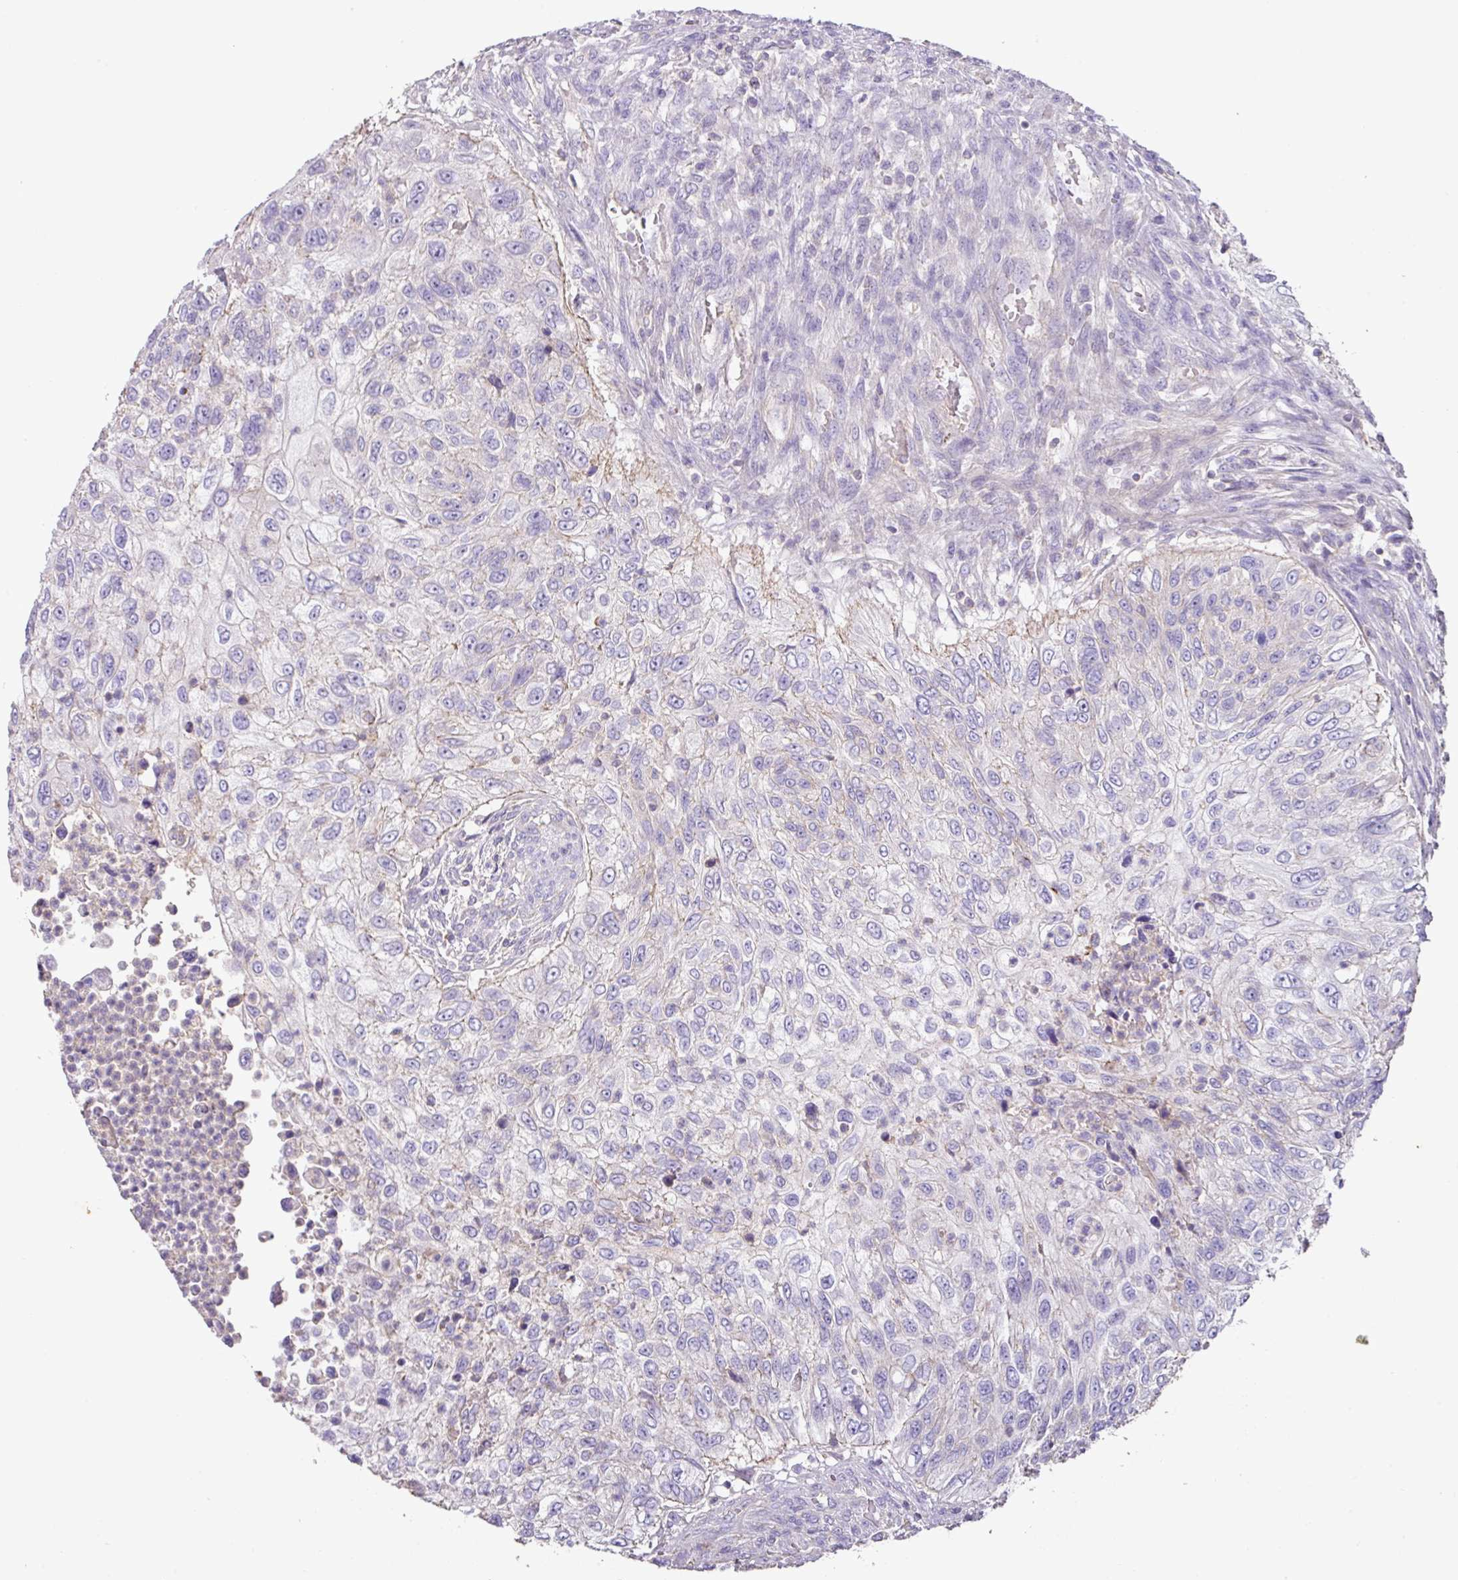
{"staining": {"intensity": "negative", "quantity": "none", "location": "none"}, "tissue": "urothelial cancer", "cell_type": "Tumor cells", "image_type": "cancer", "snomed": [{"axis": "morphology", "description": "Urothelial carcinoma, High grade"}, {"axis": "topography", "description": "Urinary bladder"}], "caption": "The immunohistochemistry histopathology image has no significant expression in tumor cells of high-grade urothelial carcinoma tissue.", "gene": "AGR3", "patient": {"sex": "female", "age": 60}}